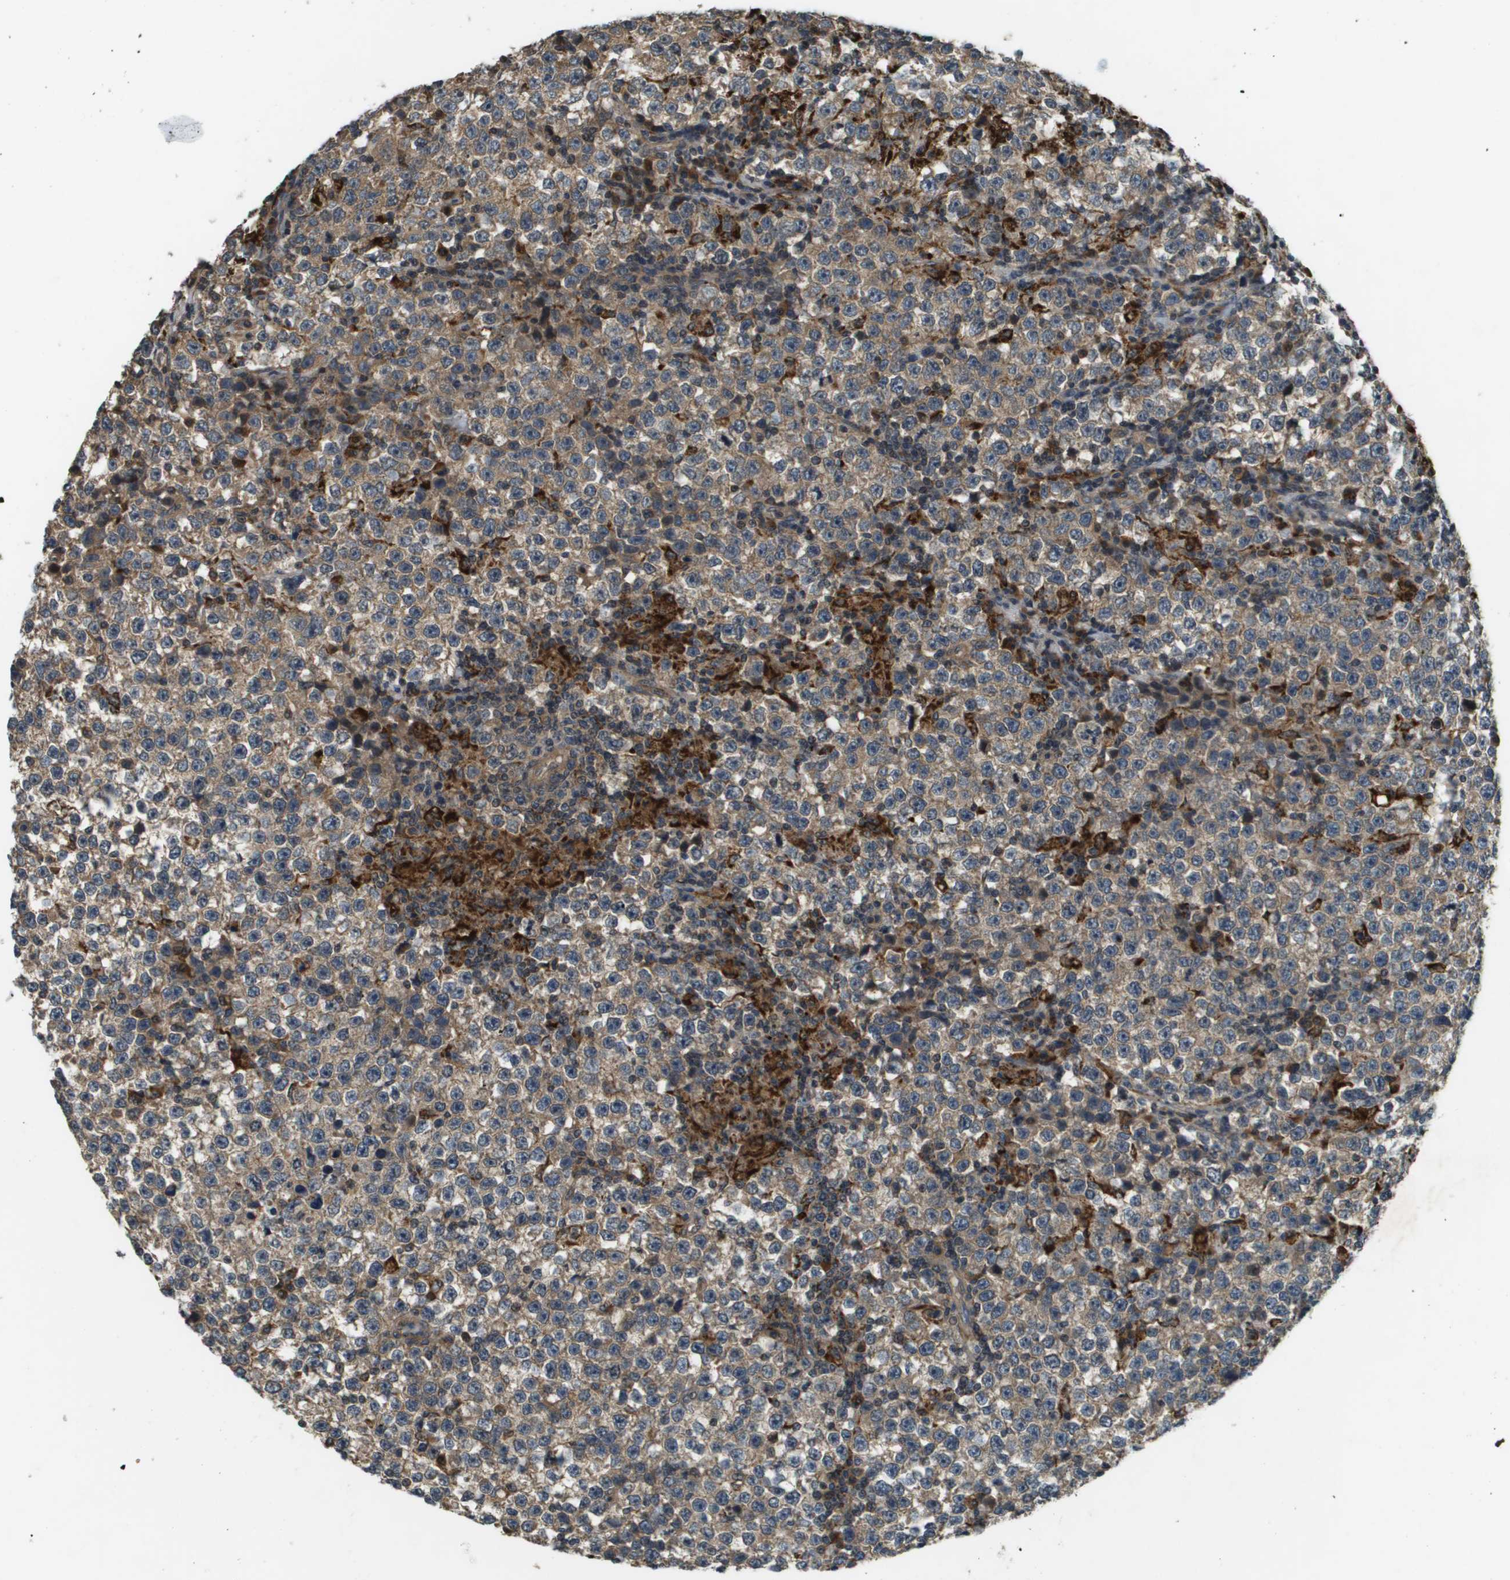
{"staining": {"intensity": "weak", "quantity": ">75%", "location": "cytoplasmic/membranous"}, "tissue": "testis cancer", "cell_type": "Tumor cells", "image_type": "cancer", "snomed": [{"axis": "morphology", "description": "Seminoma, NOS"}, {"axis": "topography", "description": "Testis"}], "caption": "Brown immunohistochemical staining in testis seminoma demonstrates weak cytoplasmic/membranous staining in about >75% of tumor cells.", "gene": "CDKN2C", "patient": {"sex": "male", "age": 43}}